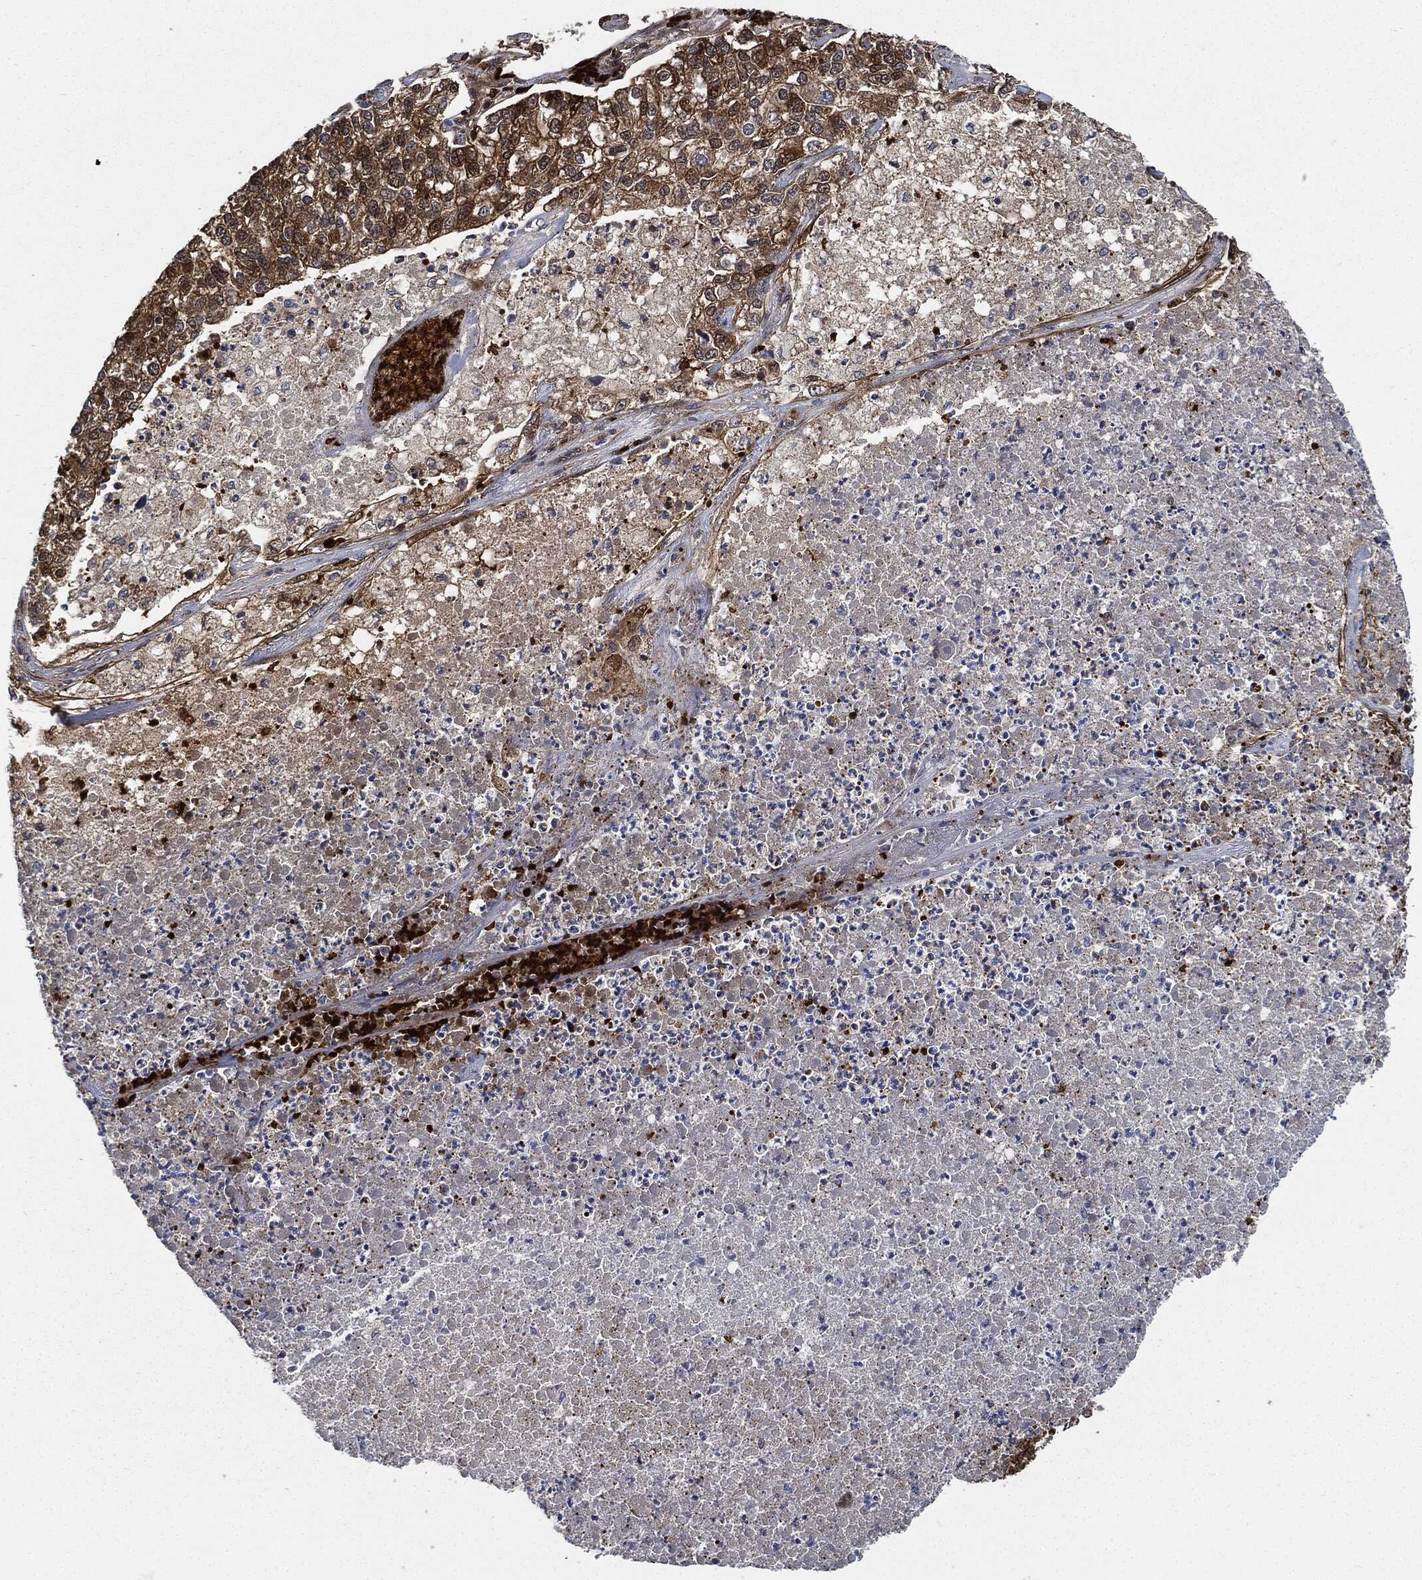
{"staining": {"intensity": "moderate", "quantity": ">75%", "location": "cytoplasmic/membranous"}, "tissue": "lung cancer", "cell_type": "Tumor cells", "image_type": "cancer", "snomed": [{"axis": "morphology", "description": "Adenocarcinoma, NOS"}, {"axis": "topography", "description": "Lung"}], "caption": "The image displays a brown stain indicating the presence of a protein in the cytoplasmic/membranous of tumor cells in adenocarcinoma (lung).", "gene": "PRDX2", "patient": {"sex": "male", "age": 49}}